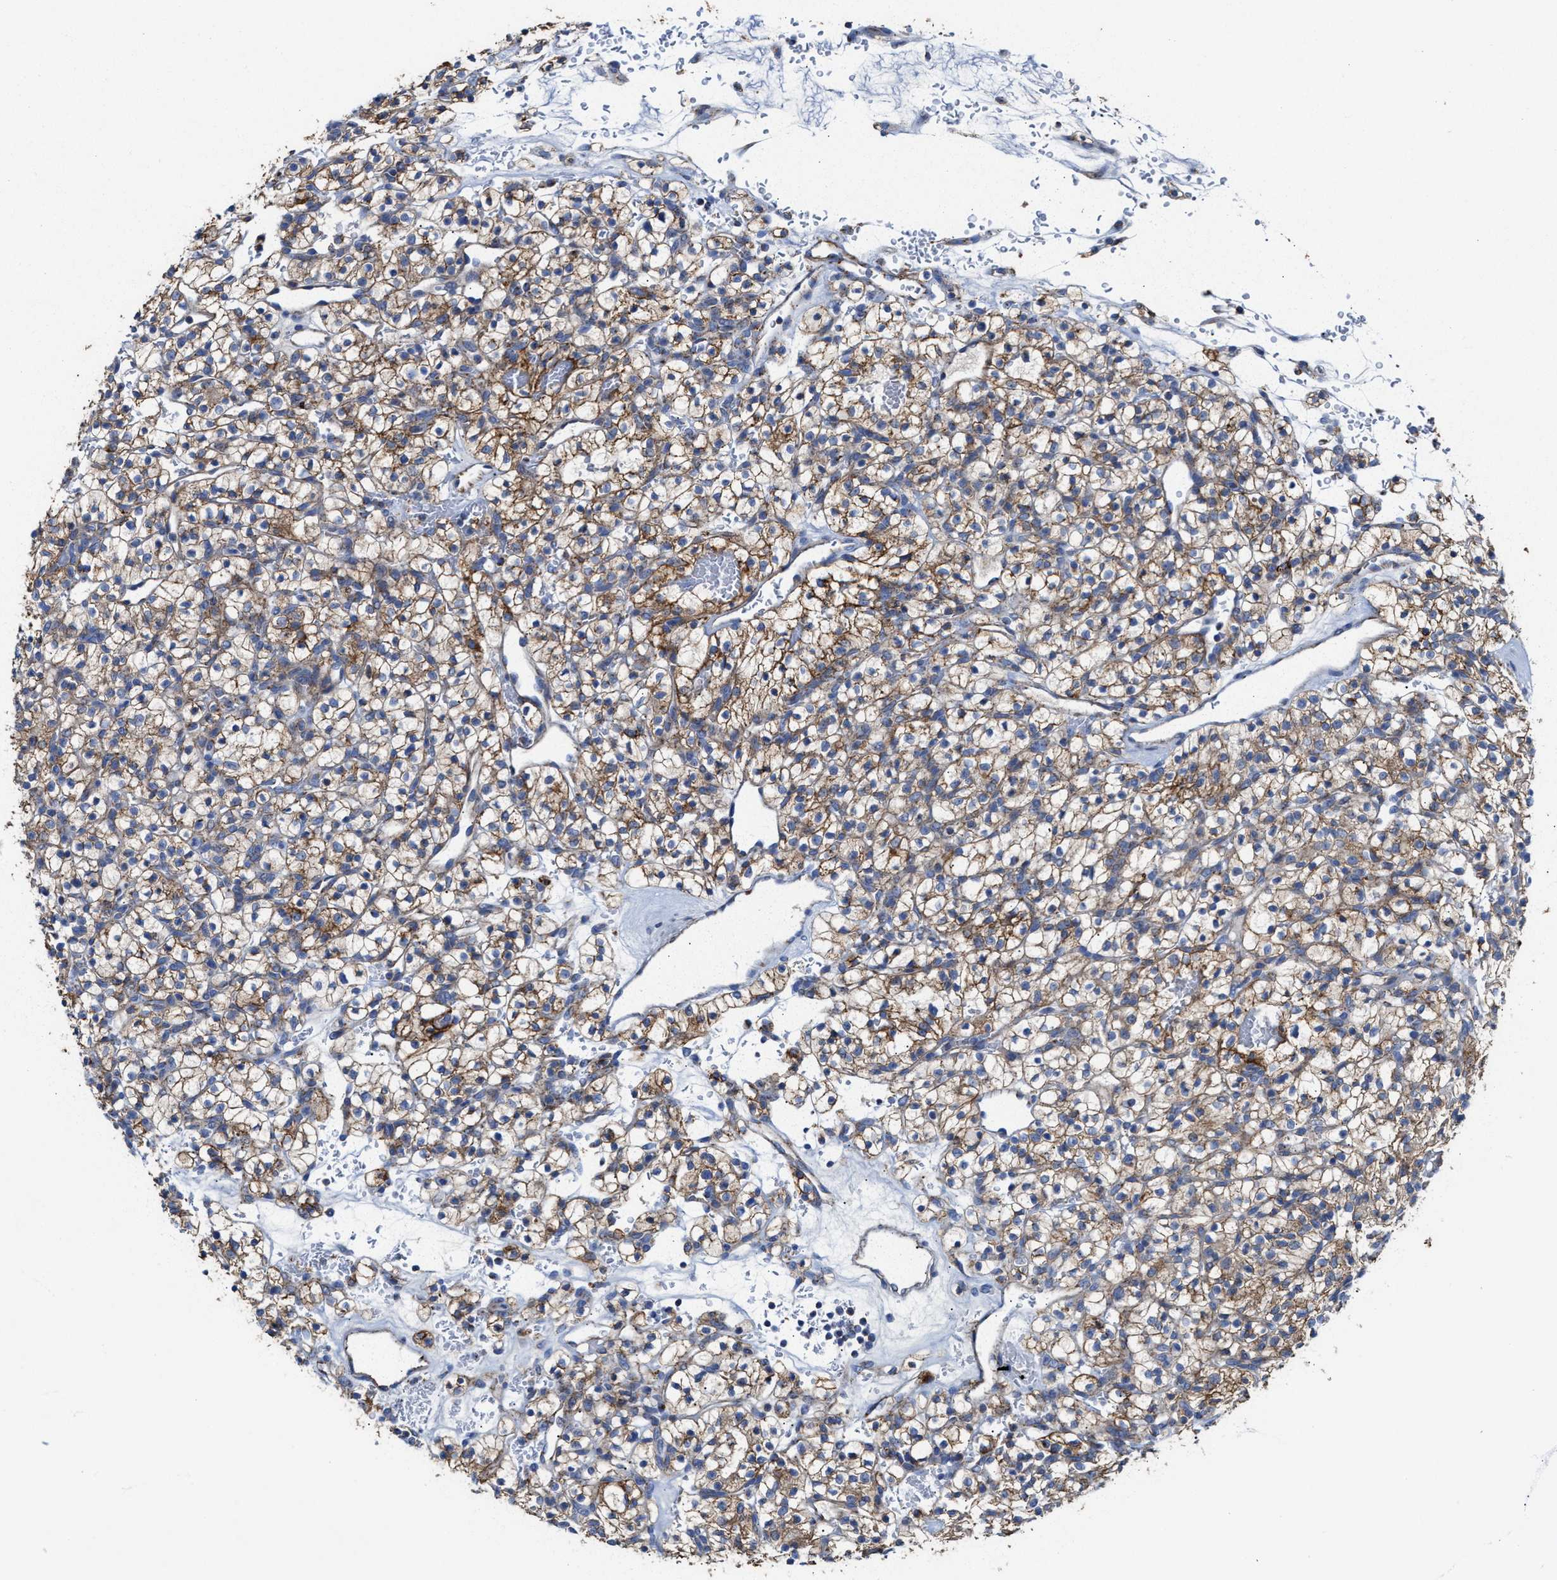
{"staining": {"intensity": "moderate", "quantity": ">75%", "location": "cytoplasmic/membranous"}, "tissue": "renal cancer", "cell_type": "Tumor cells", "image_type": "cancer", "snomed": [{"axis": "morphology", "description": "Adenocarcinoma, NOS"}, {"axis": "topography", "description": "Kidney"}], "caption": "A histopathology image of human renal adenocarcinoma stained for a protein exhibits moderate cytoplasmic/membranous brown staining in tumor cells.", "gene": "MECR", "patient": {"sex": "female", "age": 57}}